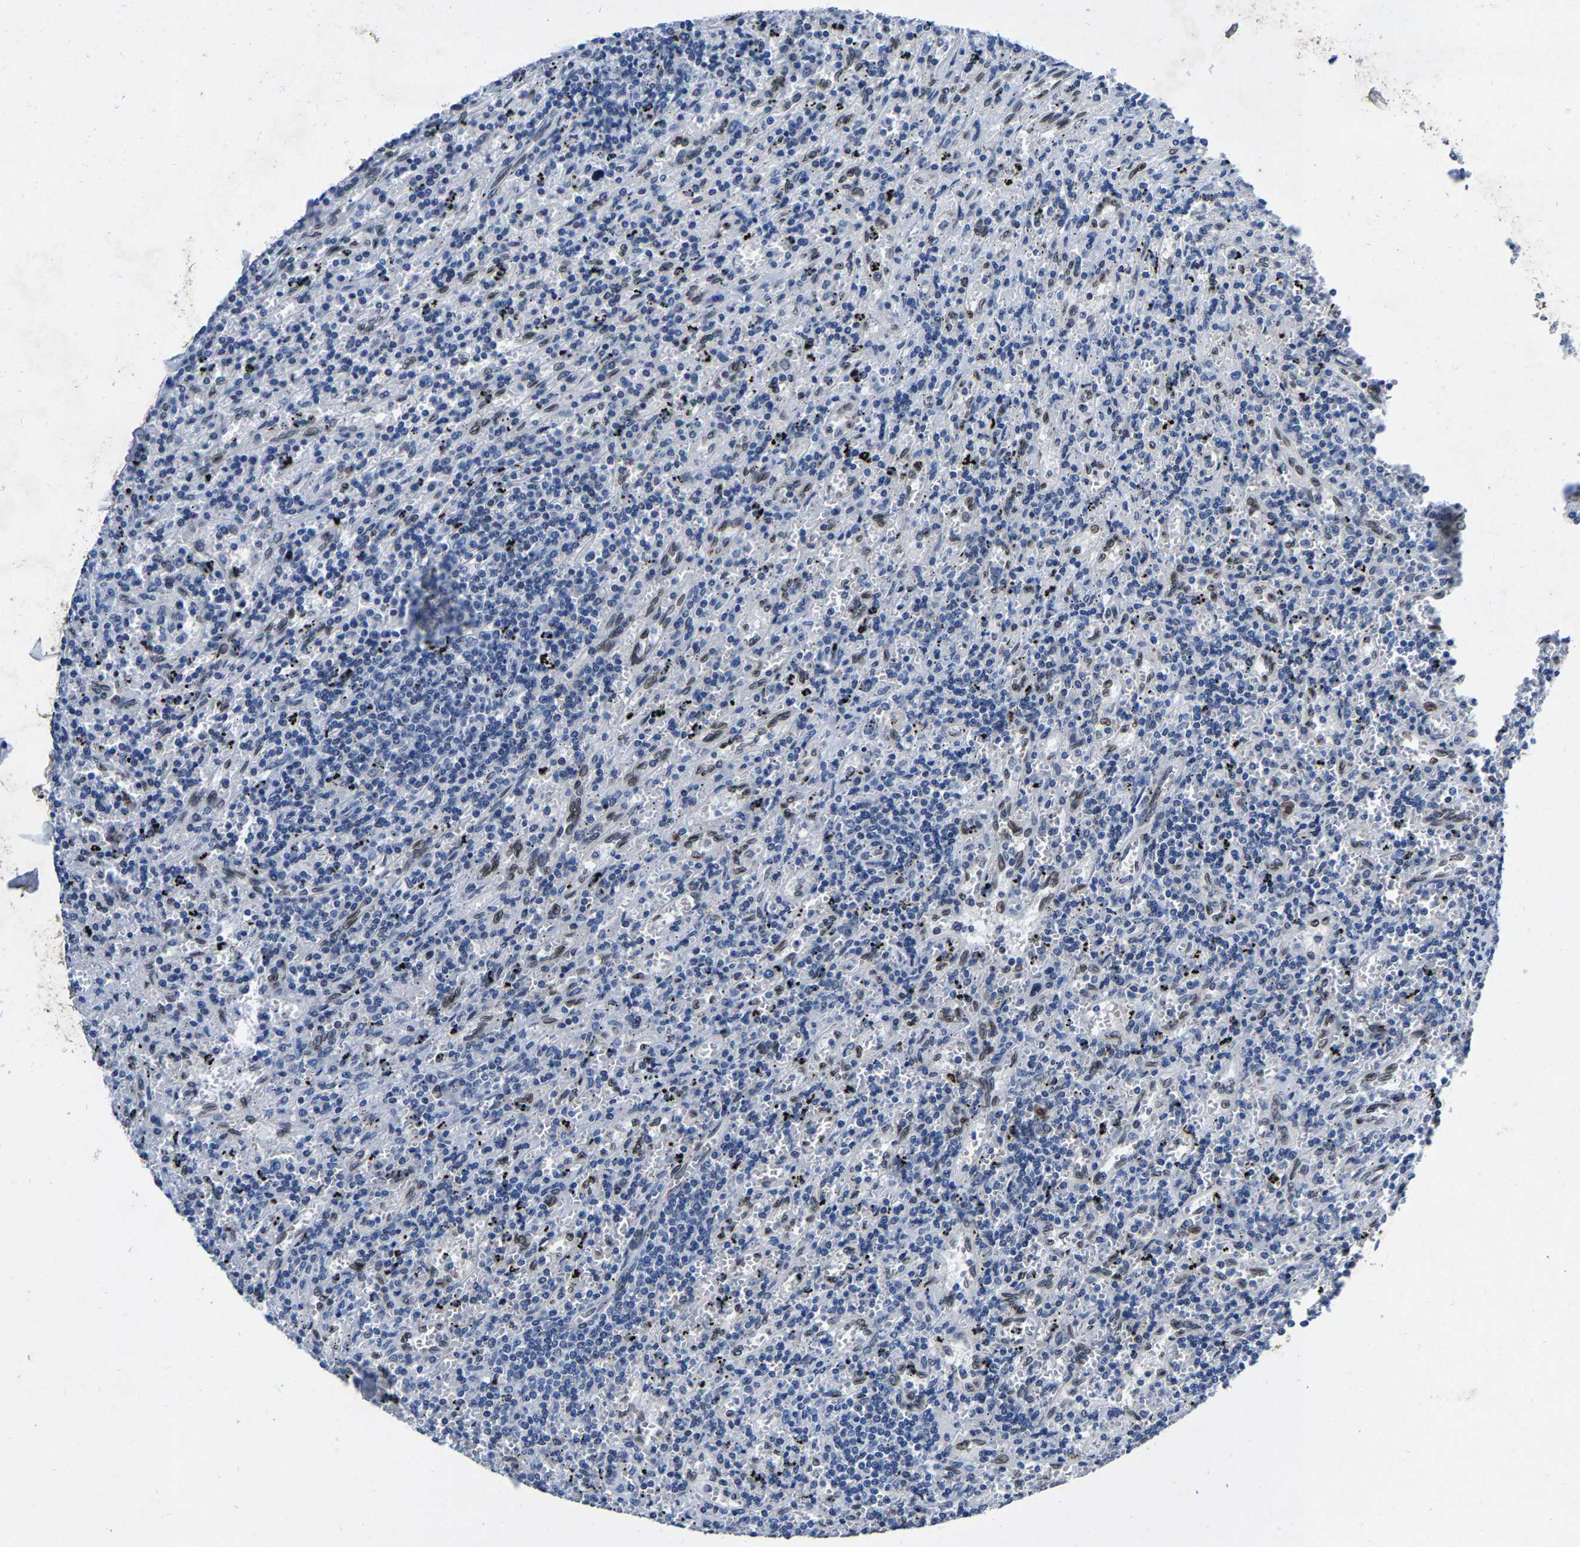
{"staining": {"intensity": "negative", "quantity": "none", "location": "none"}, "tissue": "lymphoma", "cell_type": "Tumor cells", "image_type": "cancer", "snomed": [{"axis": "morphology", "description": "Malignant lymphoma, non-Hodgkin's type, Low grade"}, {"axis": "topography", "description": "Spleen"}], "caption": "Lymphoma was stained to show a protein in brown. There is no significant positivity in tumor cells.", "gene": "UBN2", "patient": {"sex": "male", "age": 76}}